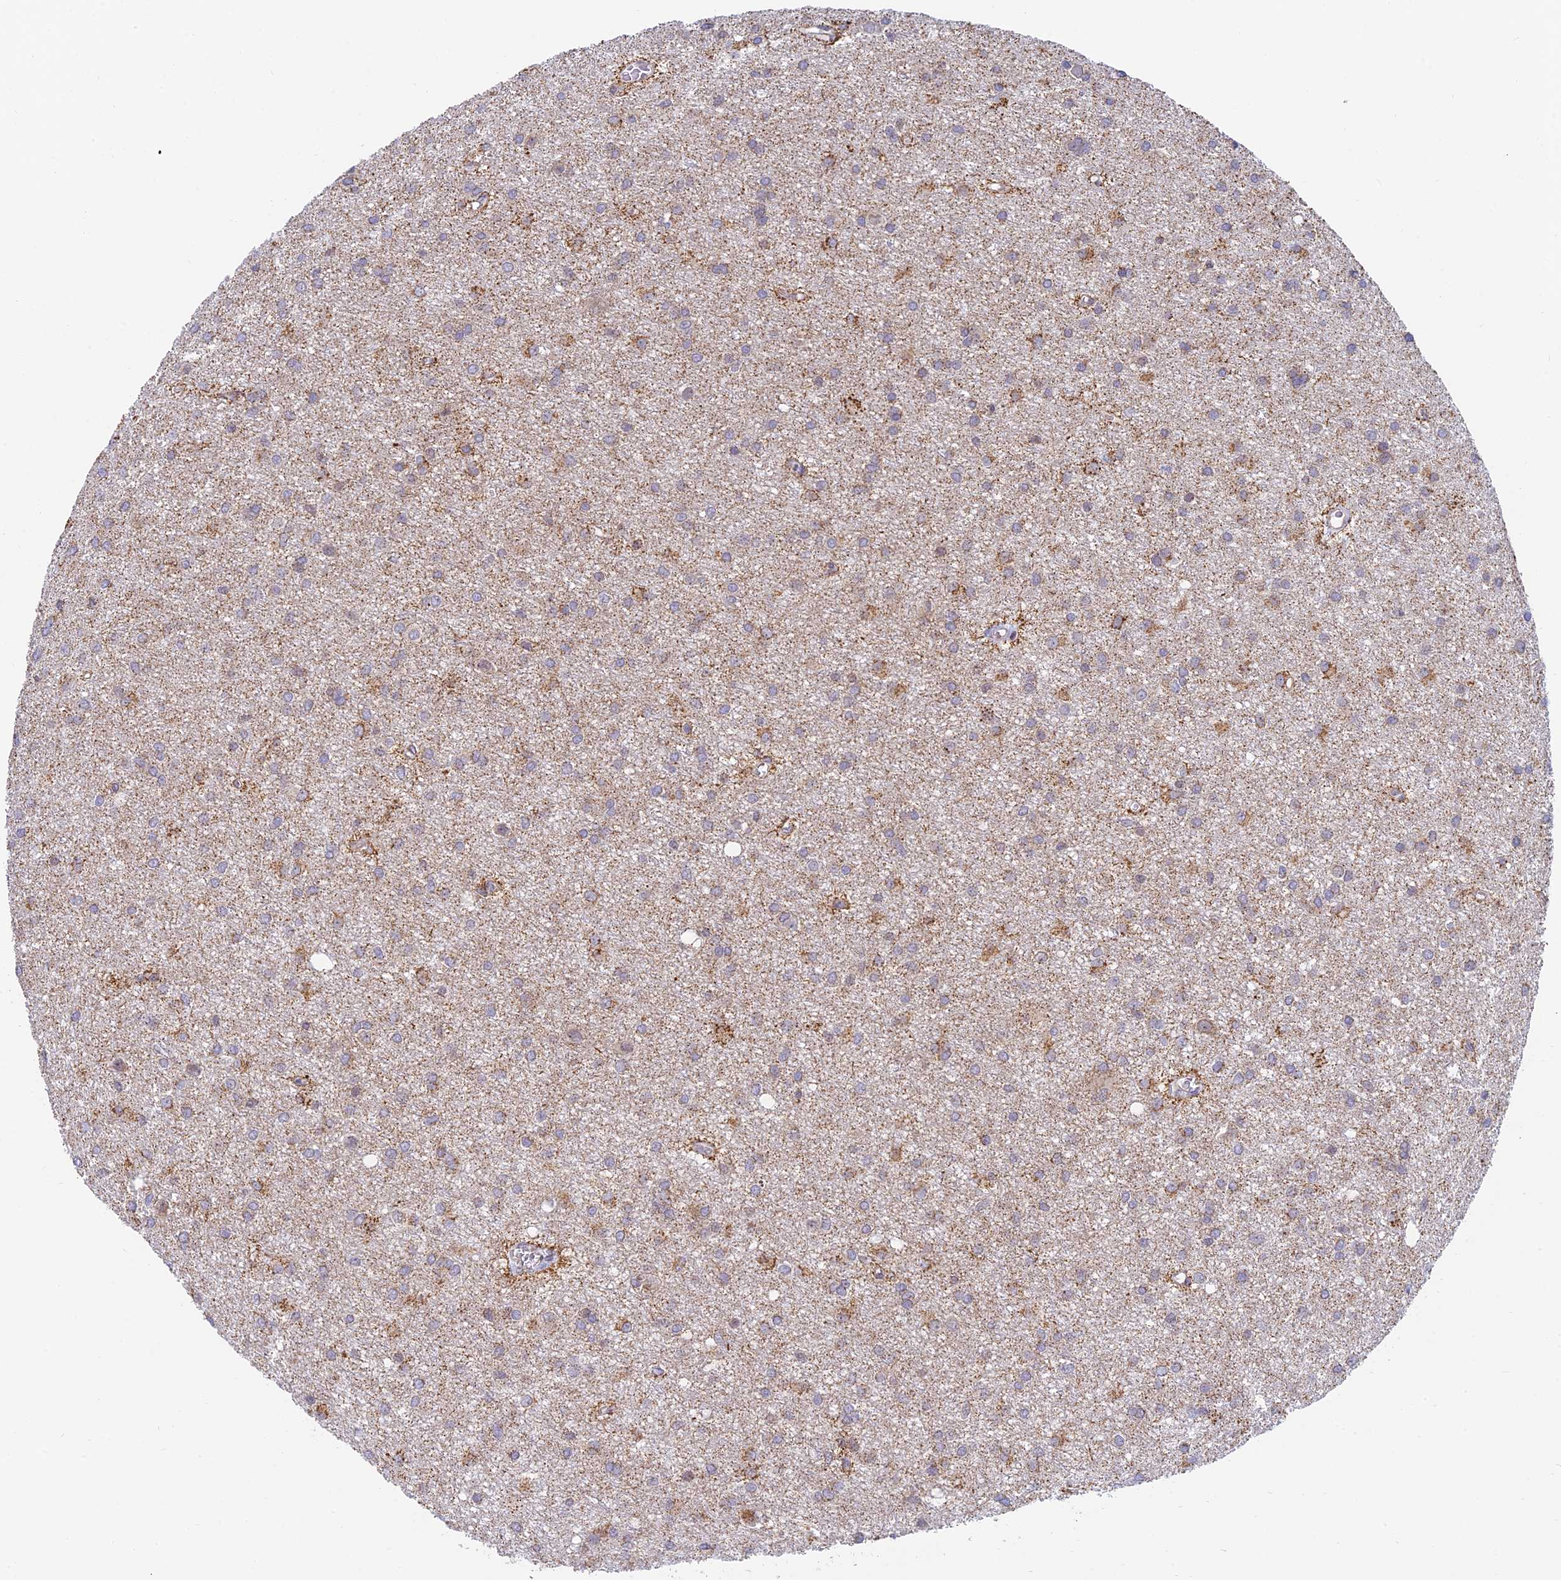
{"staining": {"intensity": "weak", "quantity": "25%-75%", "location": "cytoplasmic/membranous"}, "tissue": "glioma", "cell_type": "Tumor cells", "image_type": "cancer", "snomed": [{"axis": "morphology", "description": "Glioma, malignant, High grade"}, {"axis": "topography", "description": "Brain"}], "caption": "Immunohistochemistry (IHC) (DAB) staining of malignant glioma (high-grade) exhibits weak cytoplasmic/membranous protein staining in about 25%-75% of tumor cells. (Brightfield microscopy of DAB IHC at high magnification).", "gene": "HOOK2", "patient": {"sex": "female", "age": 50}}